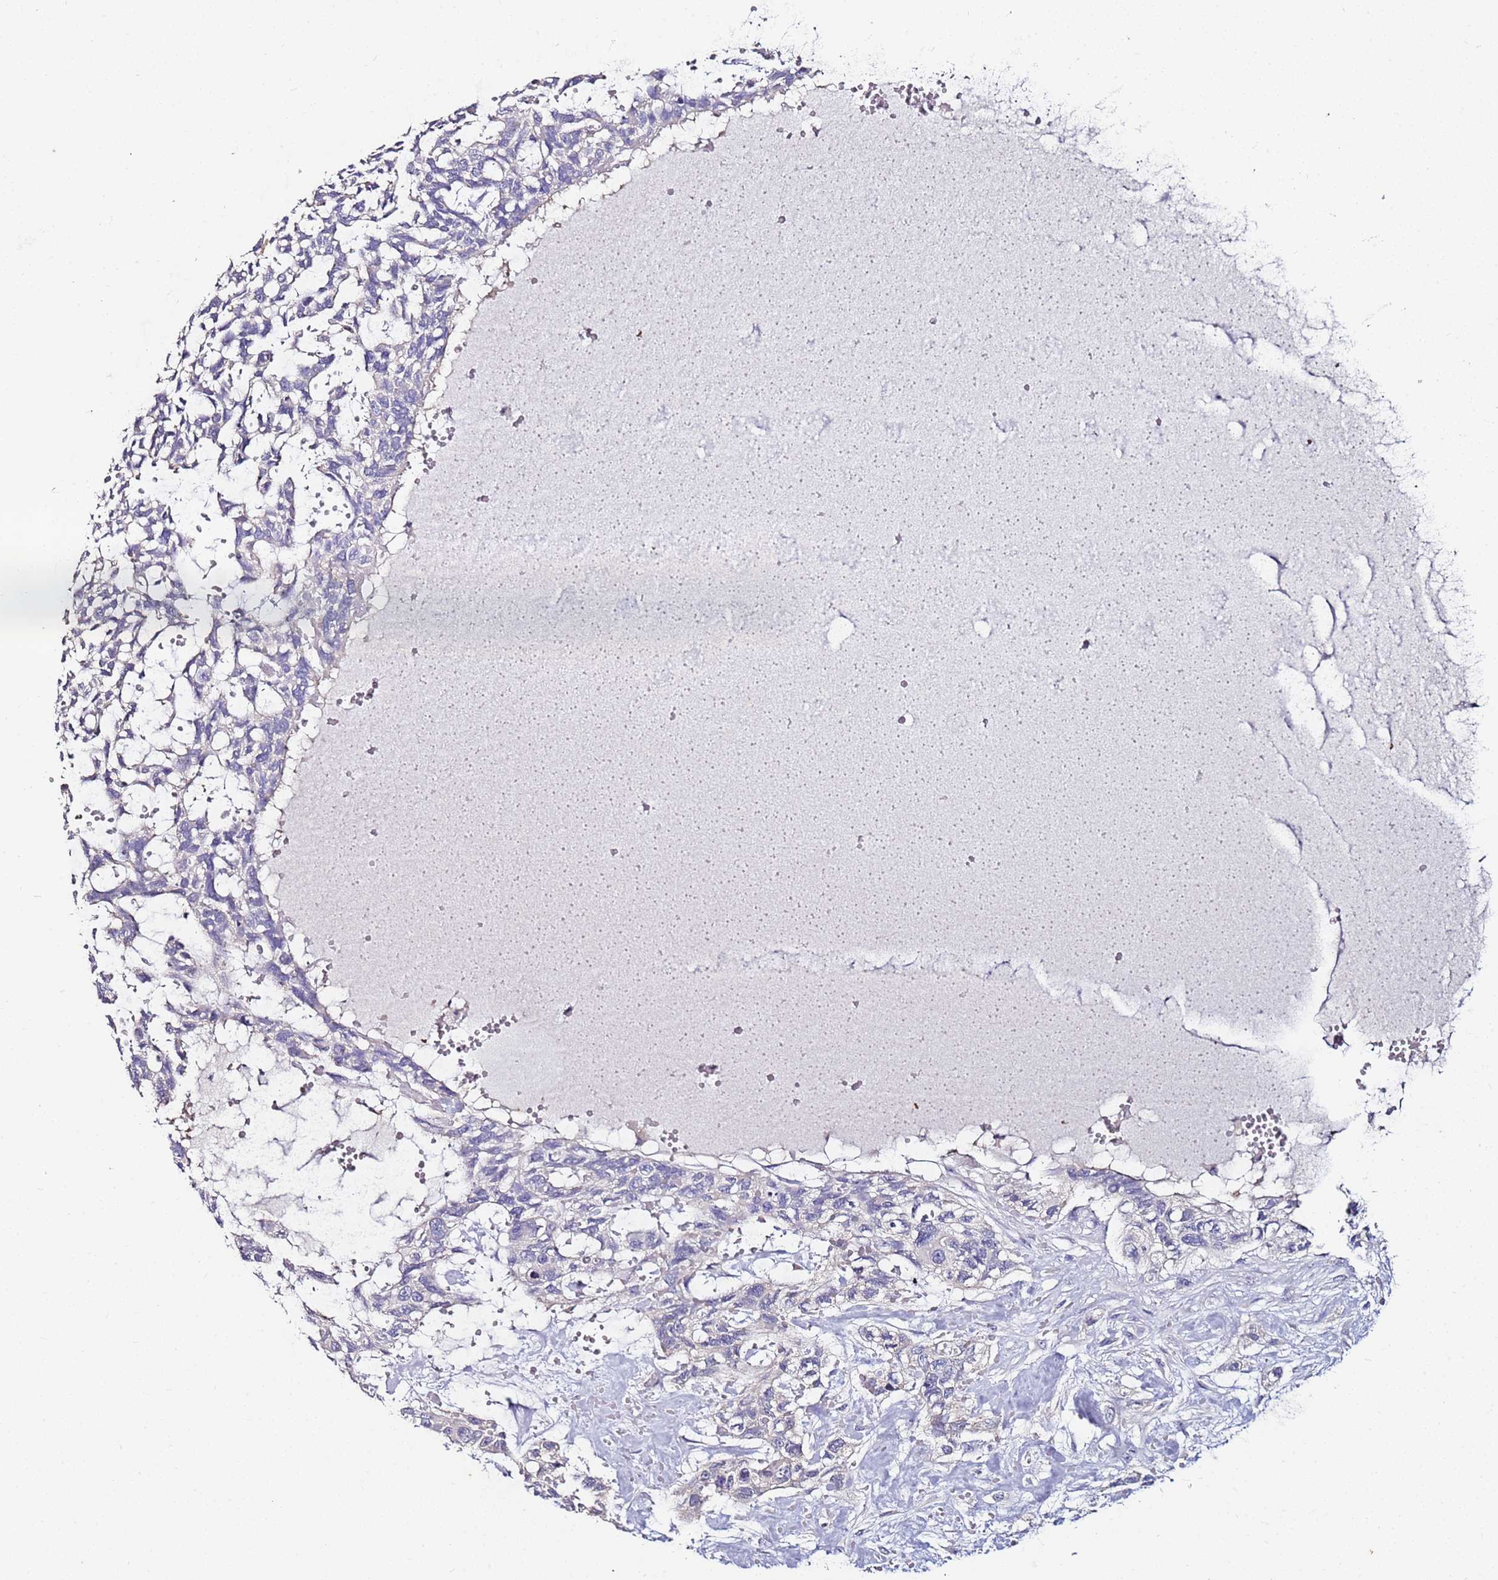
{"staining": {"intensity": "negative", "quantity": "none", "location": "none"}, "tissue": "skin cancer", "cell_type": "Tumor cells", "image_type": "cancer", "snomed": [{"axis": "morphology", "description": "Basal cell carcinoma"}, {"axis": "topography", "description": "Skin"}], "caption": "This is a micrograph of immunohistochemistry (IHC) staining of skin cancer, which shows no positivity in tumor cells.", "gene": "SRRM5", "patient": {"sex": "male", "age": 88}}